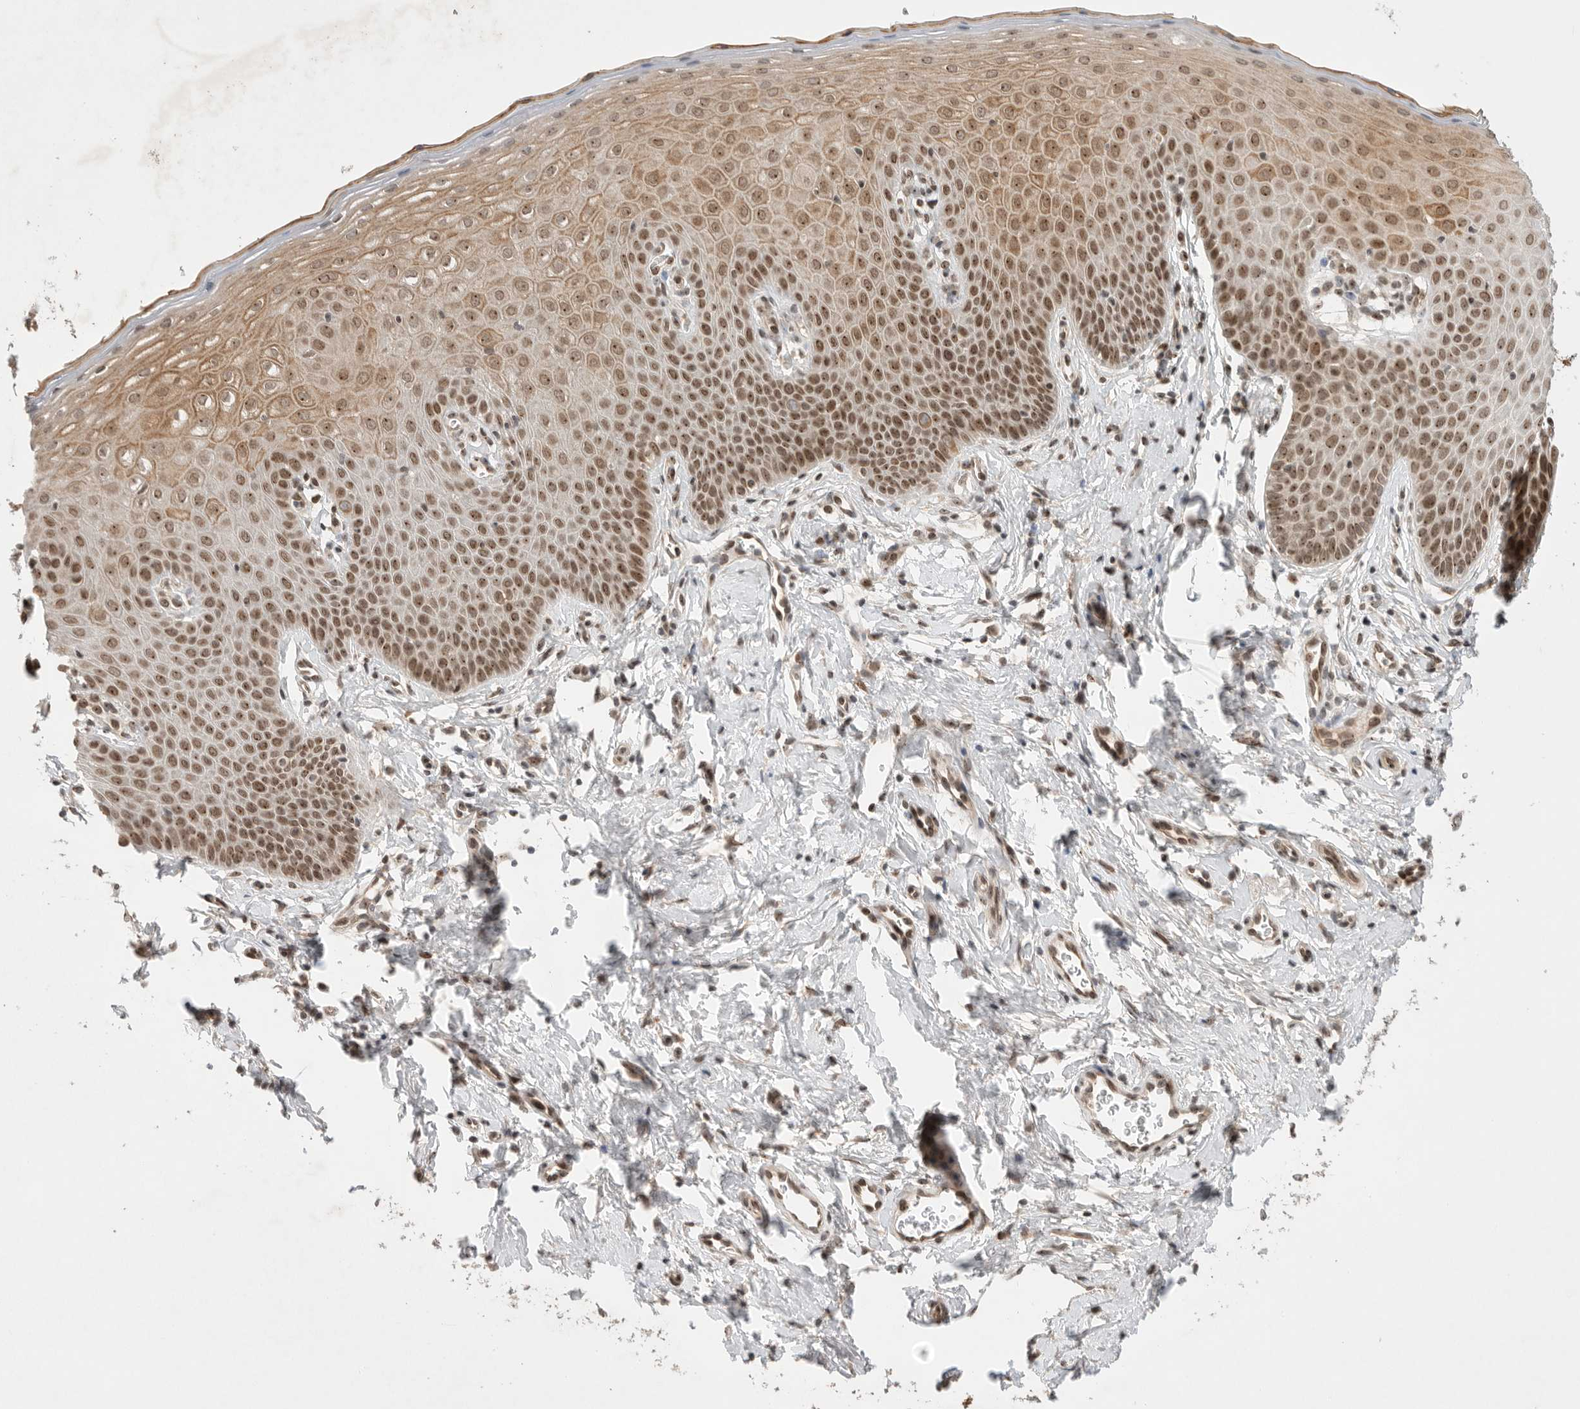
{"staining": {"intensity": "moderate", "quantity": ">75%", "location": "nuclear"}, "tissue": "cervix", "cell_type": "Glandular cells", "image_type": "normal", "snomed": [{"axis": "morphology", "description": "Normal tissue, NOS"}, {"axis": "topography", "description": "Cervix"}], "caption": "Protein staining displays moderate nuclear positivity in about >75% of glandular cells in benign cervix. The staining was performed using DAB (3,3'-diaminobenzidine) to visualize the protein expression in brown, while the nuclei were stained in blue with hematoxylin (Magnification: 20x).", "gene": "LEMD3", "patient": {"sex": "female", "age": 36}}